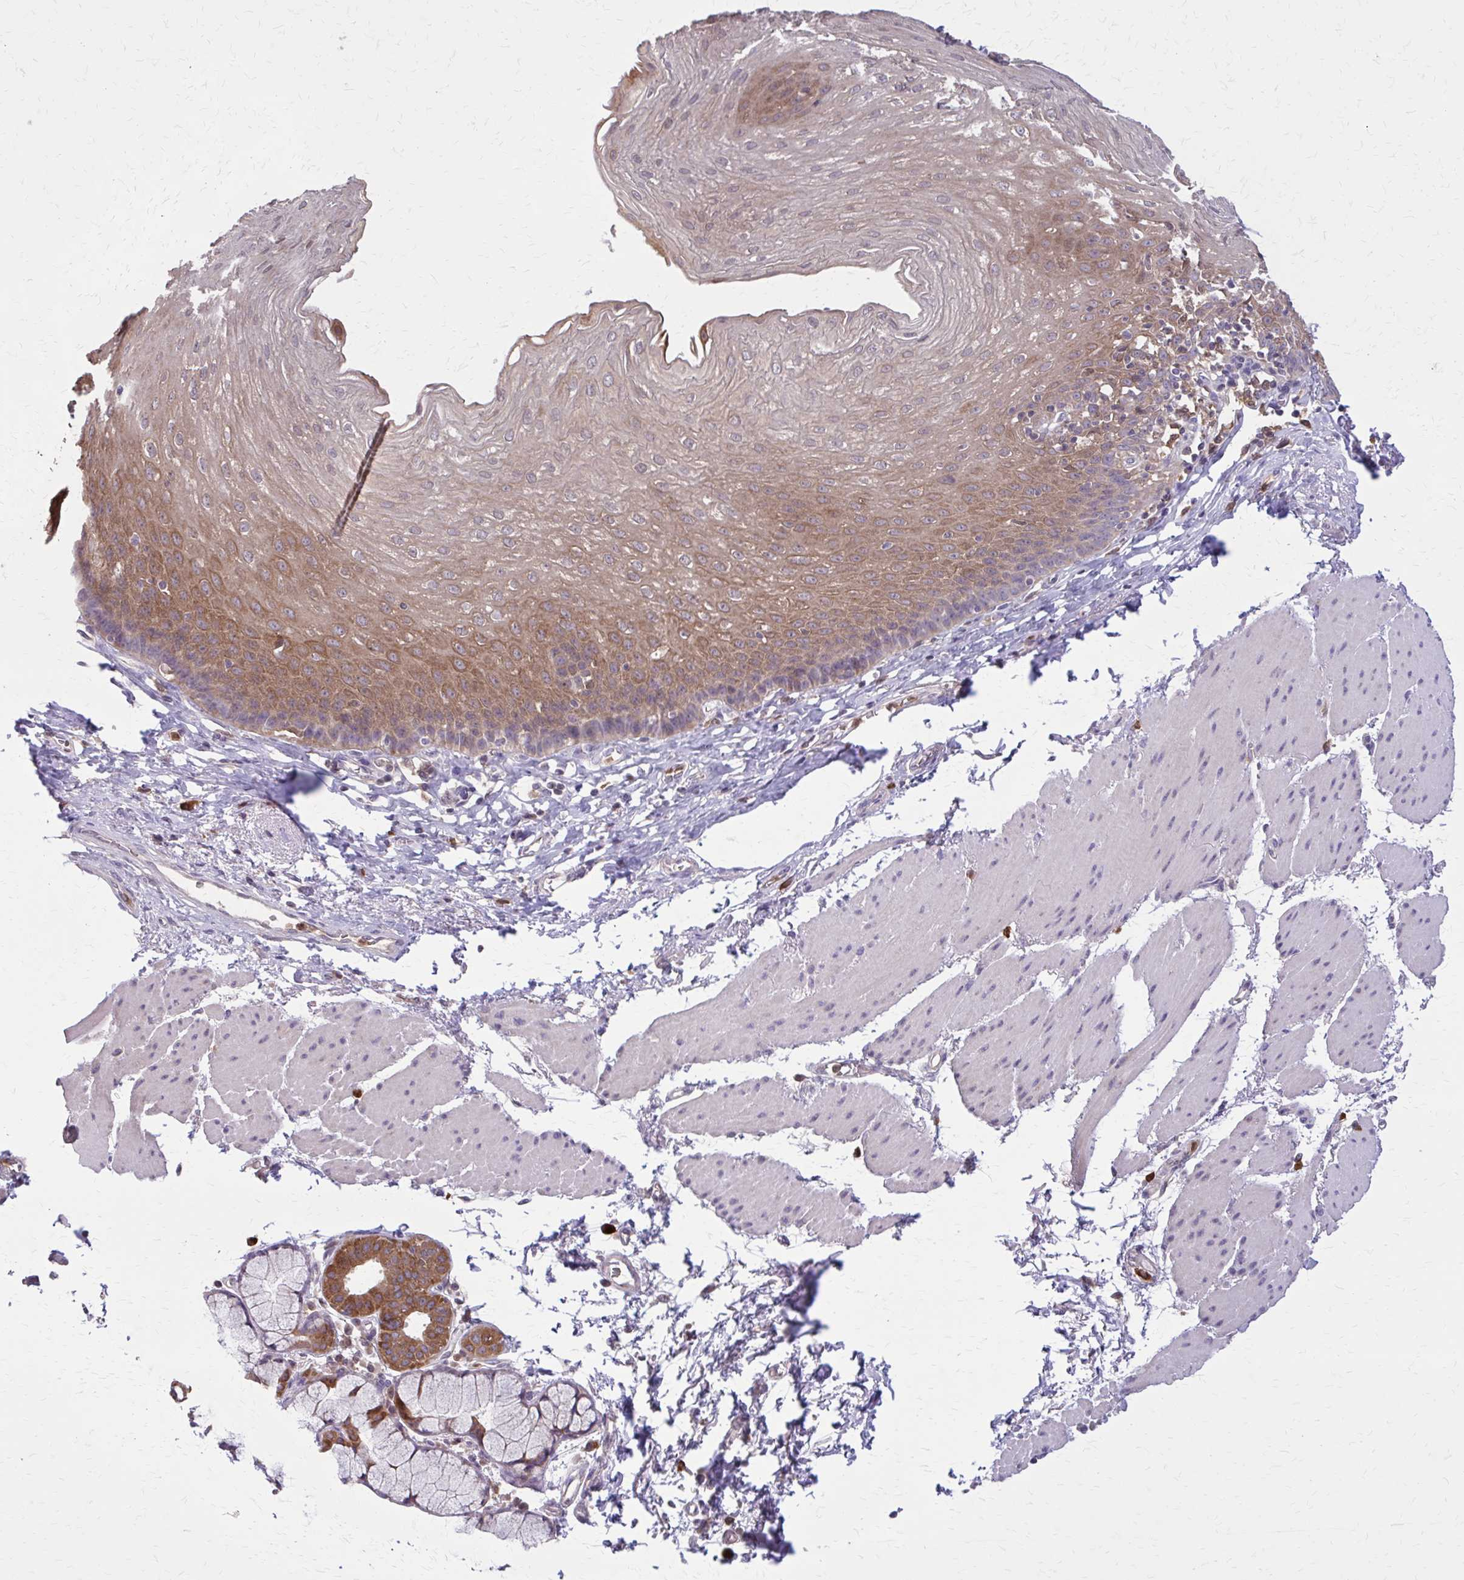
{"staining": {"intensity": "moderate", "quantity": "25%-75%", "location": "cytoplasmic/membranous"}, "tissue": "esophagus", "cell_type": "Squamous epithelial cells", "image_type": "normal", "snomed": [{"axis": "morphology", "description": "Normal tissue, NOS"}, {"axis": "topography", "description": "Esophagus"}], "caption": "Moderate cytoplasmic/membranous positivity for a protein is identified in approximately 25%-75% of squamous epithelial cells of benign esophagus using immunohistochemistry (IHC).", "gene": "NRBF2", "patient": {"sex": "female", "age": 81}}